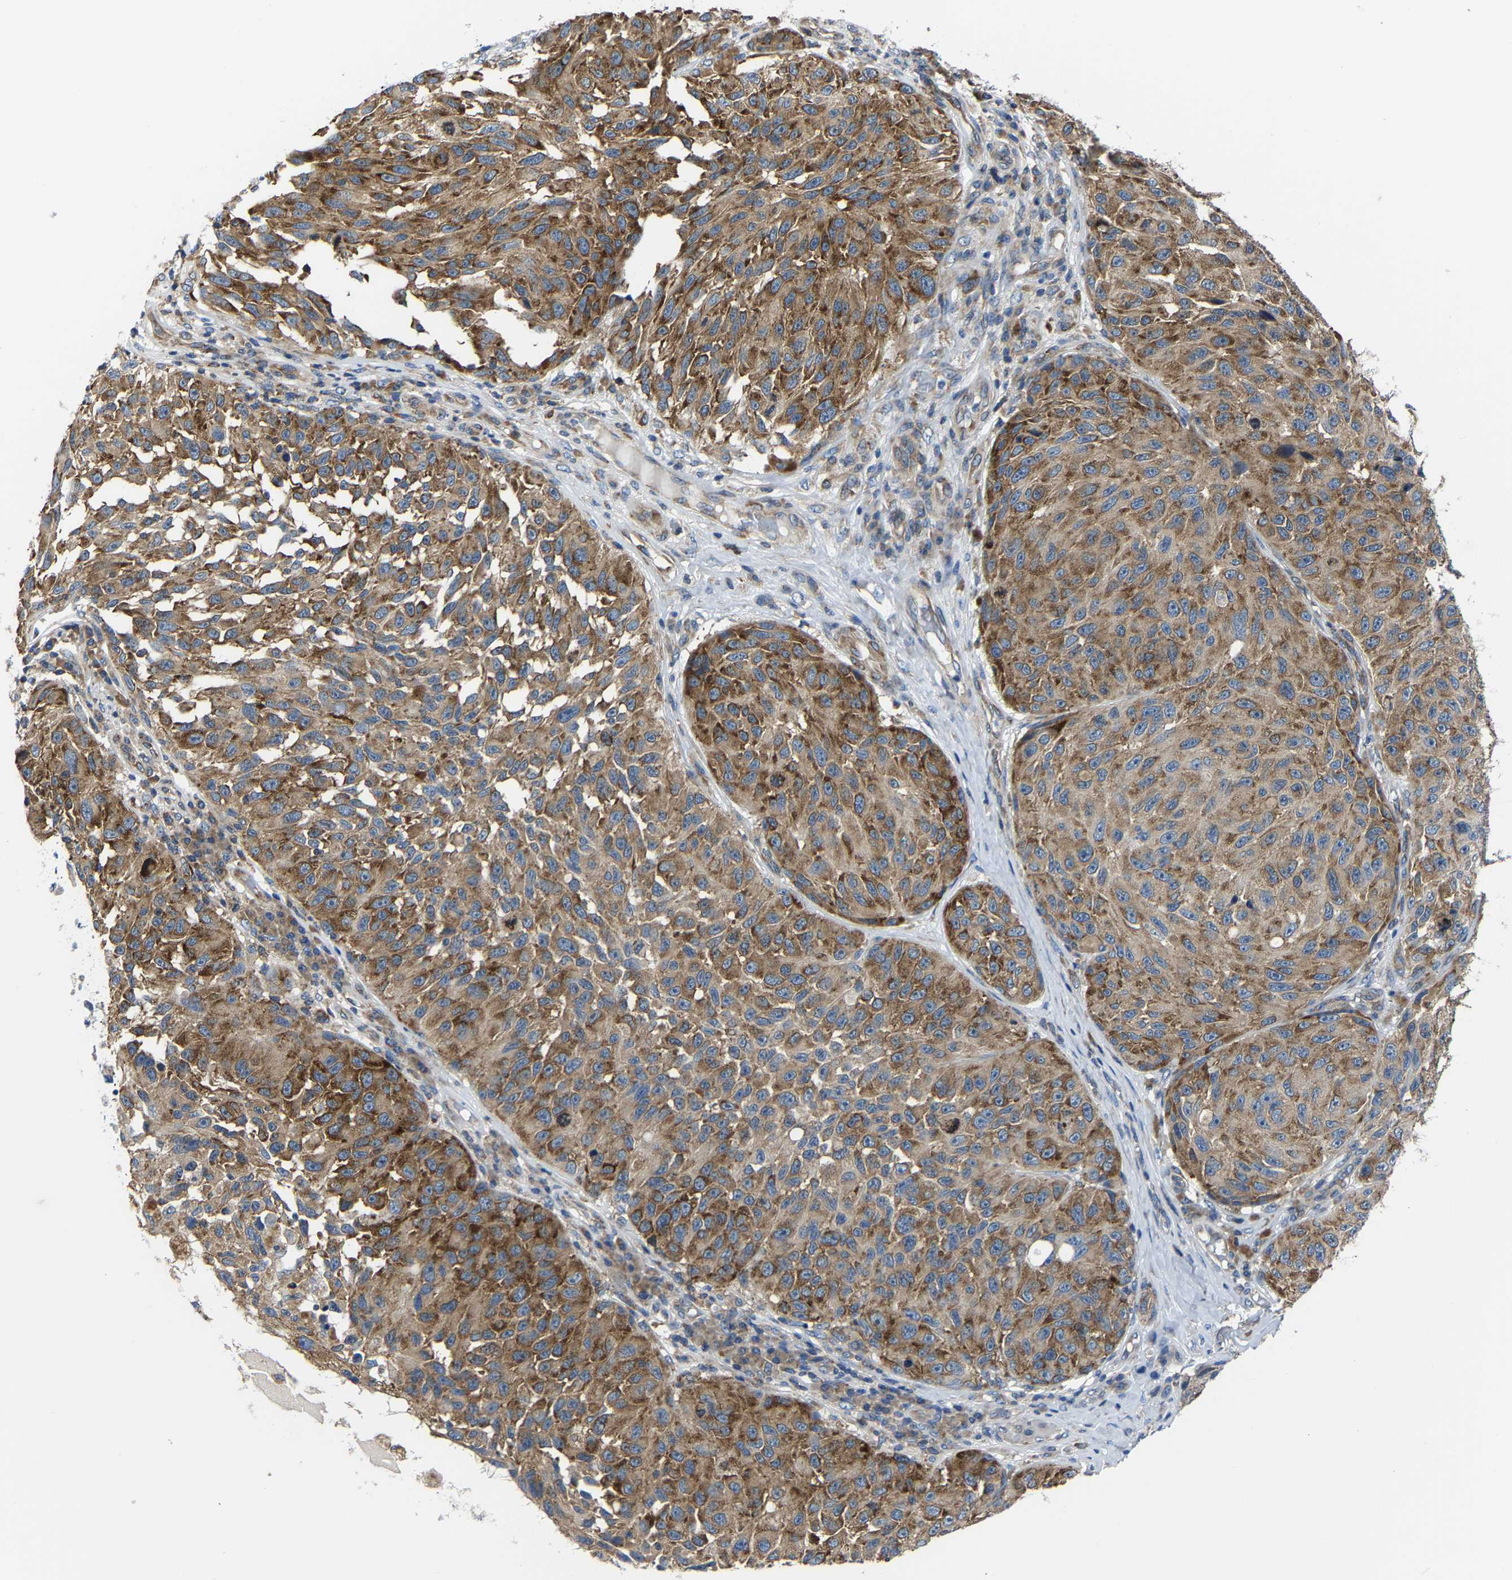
{"staining": {"intensity": "moderate", "quantity": ">75%", "location": "cytoplasmic/membranous"}, "tissue": "melanoma", "cell_type": "Tumor cells", "image_type": "cancer", "snomed": [{"axis": "morphology", "description": "Malignant melanoma, NOS"}, {"axis": "topography", "description": "Skin"}], "caption": "Immunohistochemistry photomicrograph of human melanoma stained for a protein (brown), which exhibits medium levels of moderate cytoplasmic/membranous expression in about >75% of tumor cells.", "gene": "G3BP2", "patient": {"sex": "female", "age": 73}}